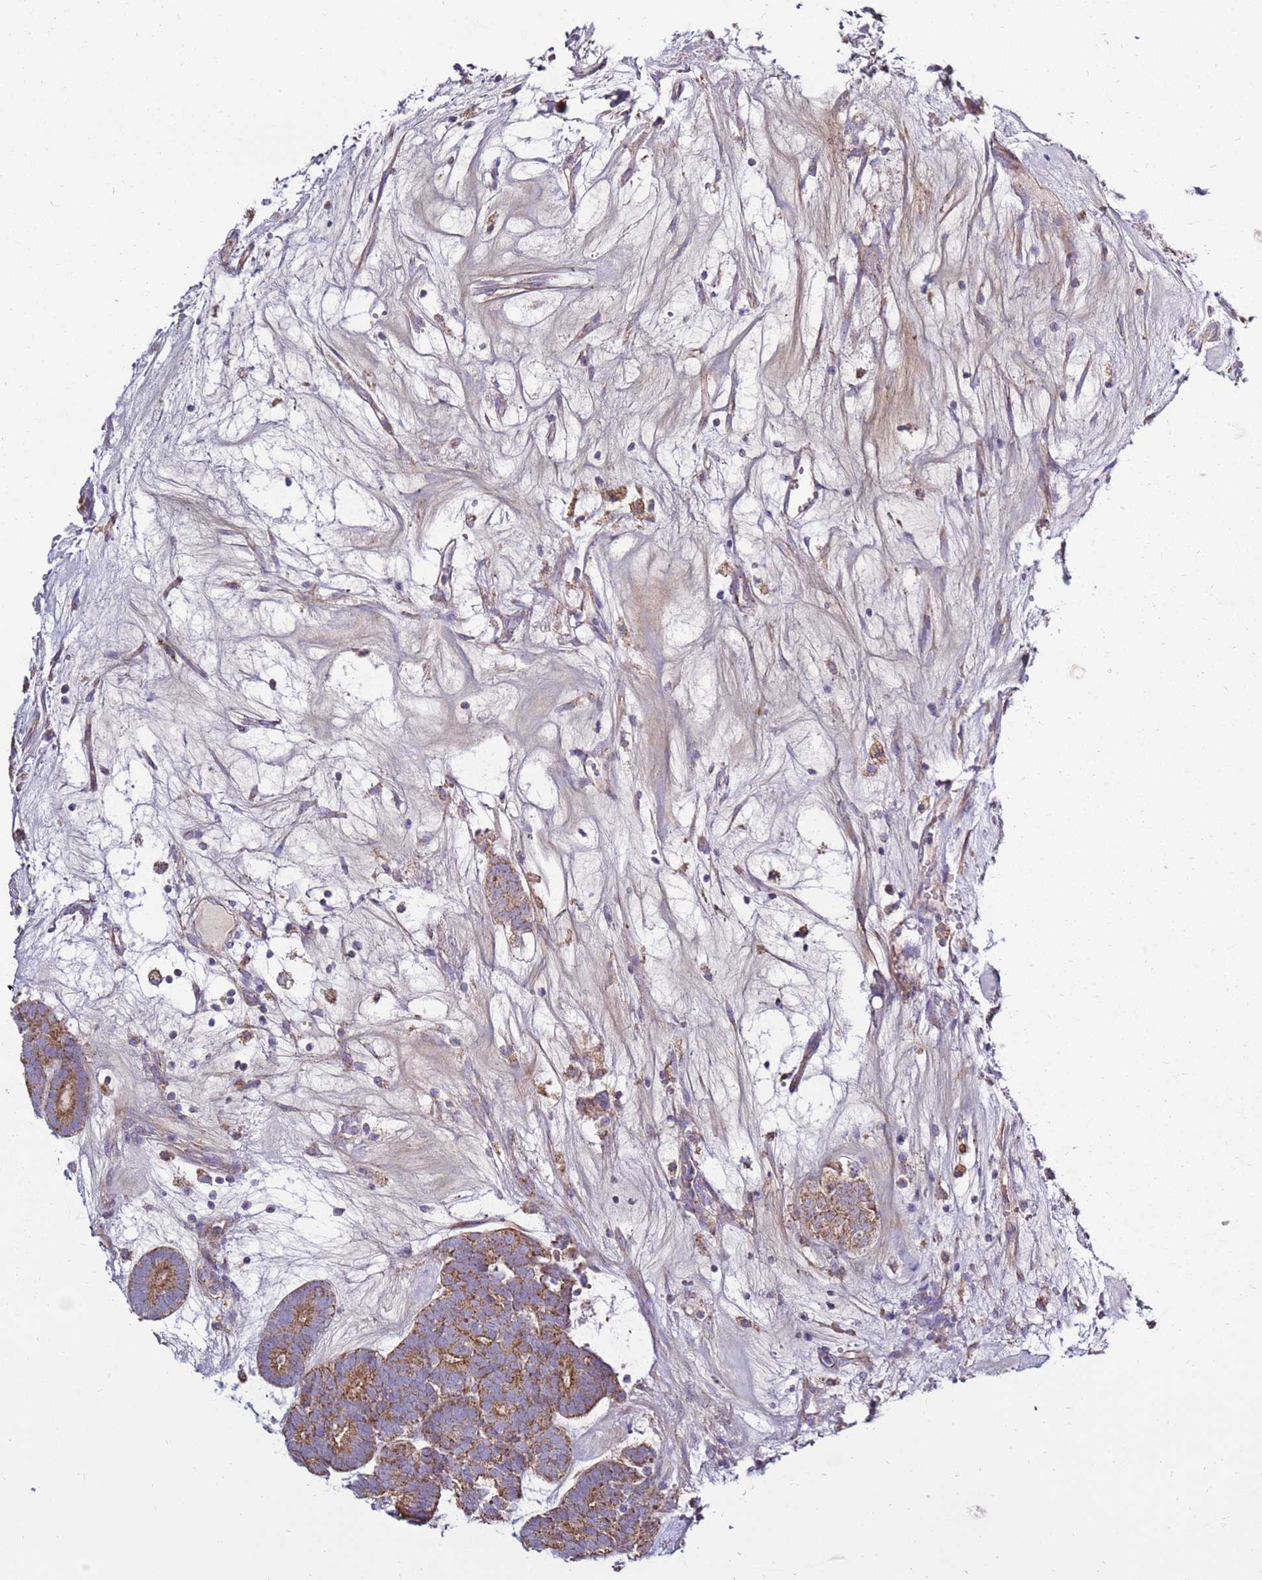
{"staining": {"intensity": "moderate", "quantity": ">75%", "location": "cytoplasmic/membranous"}, "tissue": "head and neck cancer", "cell_type": "Tumor cells", "image_type": "cancer", "snomed": [{"axis": "morphology", "description": "Adenocarcinoma, NOS"}, {"axis": "topography", "description": "Head-Neck"}], "caption": "A micrograph of head and neck adenocarcinoma stained for a protein reveals moderate cytoplasmic/membranous brown staining in tumor cells.", "gene": "TRAPPC4", "patient": {"sex": "female", "age": 81}}